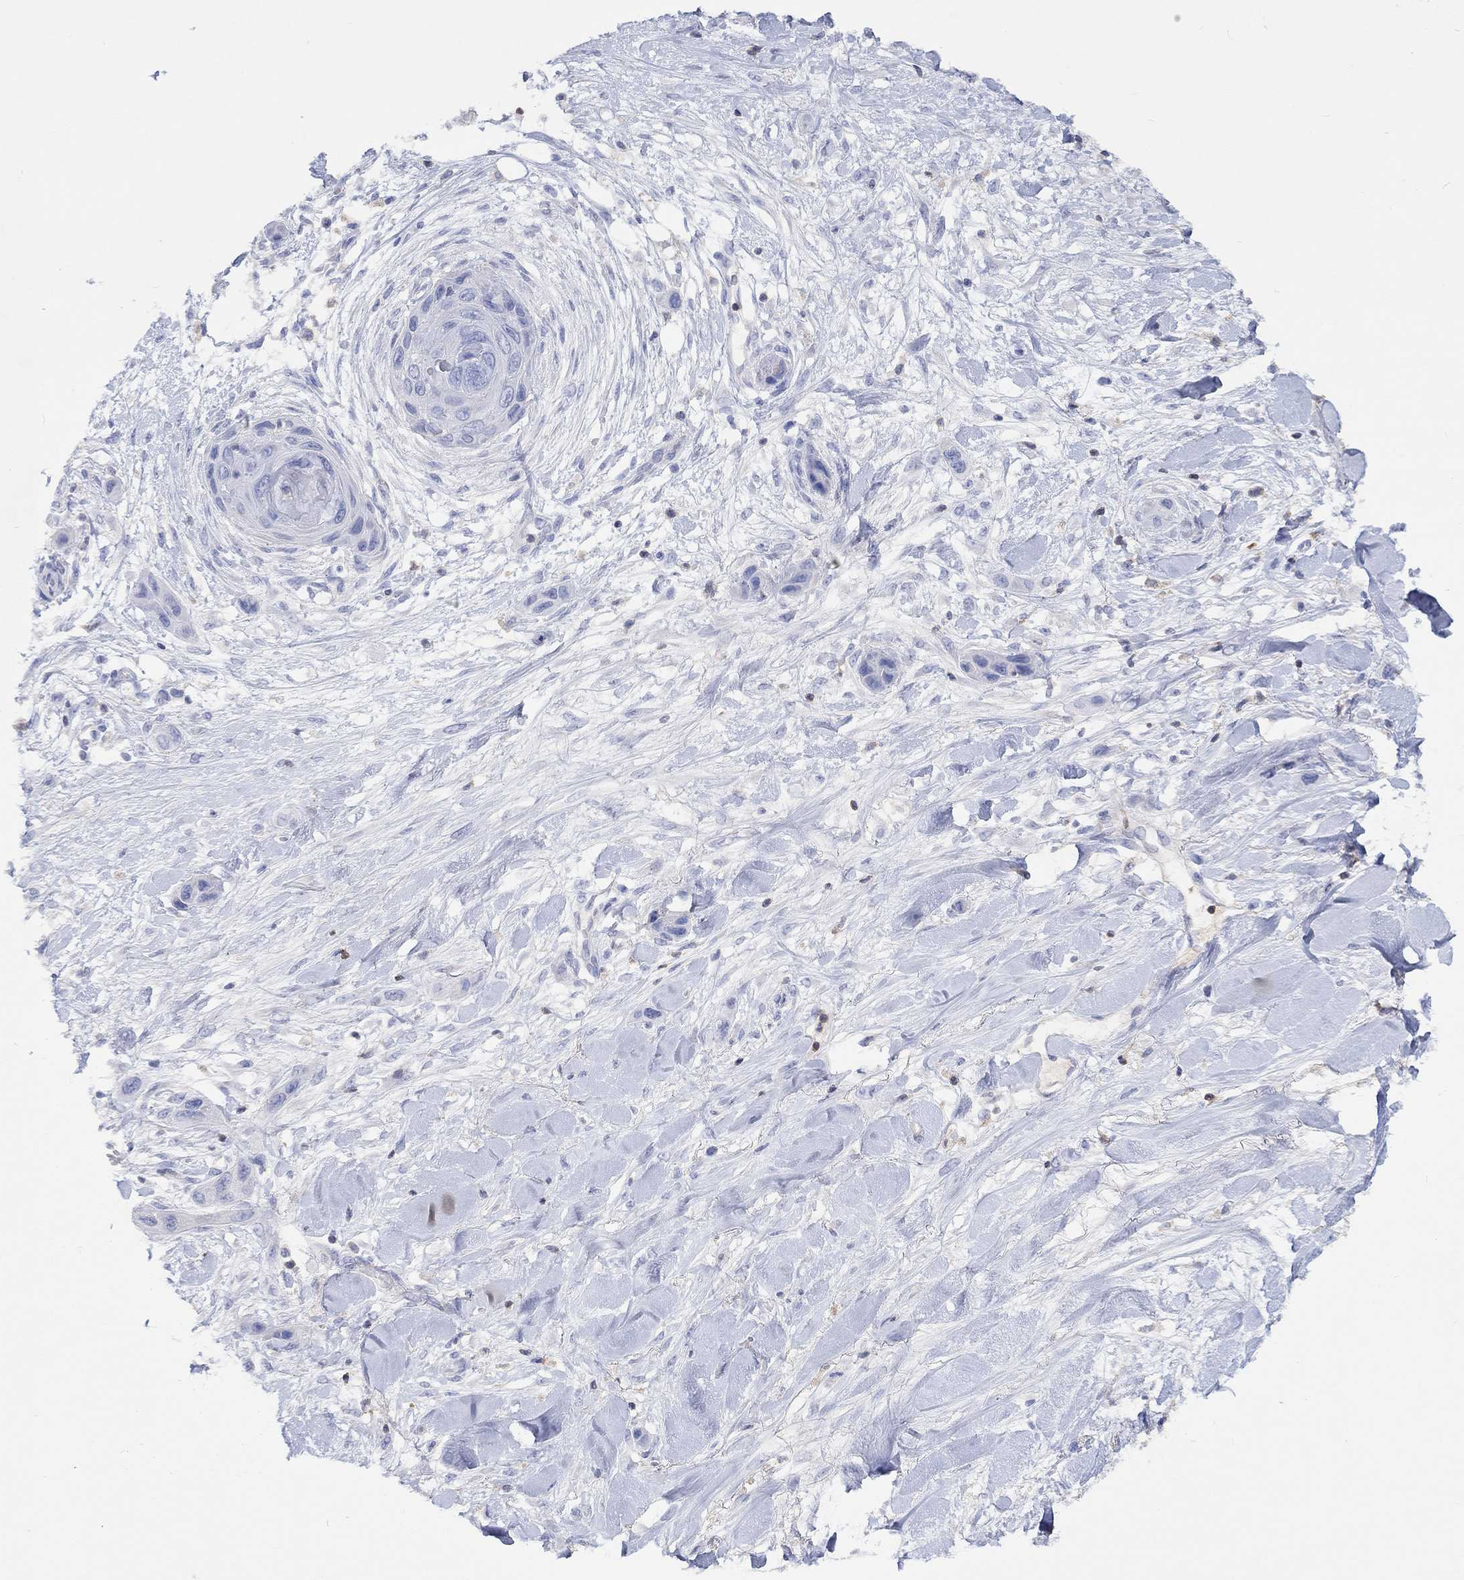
{"staining": {"intensity": "negative", "quantity": "none", "location": "none"}, "tissue": "skin cancer", "cell_type": "Tumor cells", "image_type": "cancer", "snomed": [{"axis": "morphology", "description": "Squamous cell carcinoma, NOS"}, {"axis": "topography", "description": "Skin"}], "caption": "DAB (3,3'-diaminobenzidine) immunohistochemical staining of skin squamous cell carcinoma demonstrates no significant staining in tumor cells. (DAB (3,3'-diaminobenzidine) immunohistochemistry (IHC) visualized using brightfield microscopy, high magnification).", "gene": "GCM1", "patient": {"sex": "male", "age": 79}}